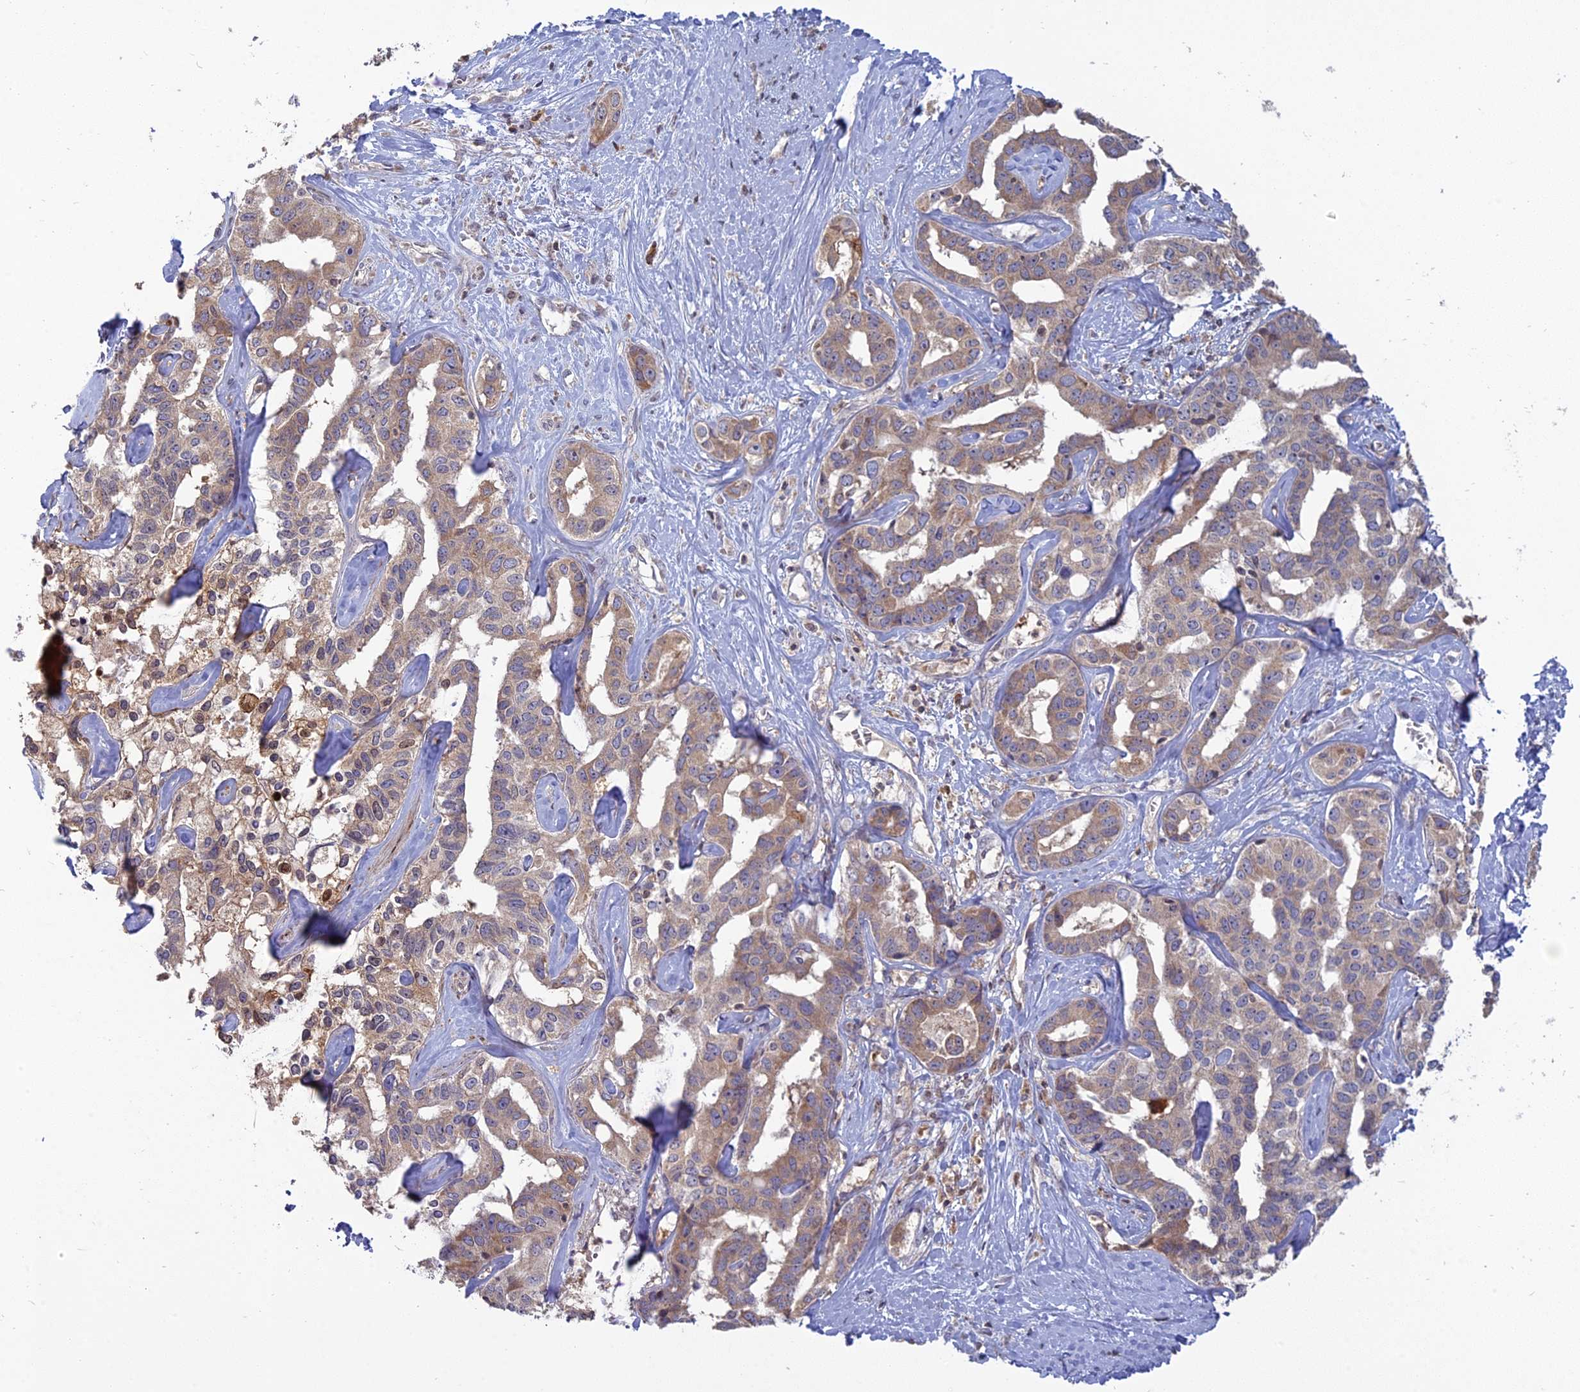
{"staining": {"intensity": "weak", "quantity": ">75%", "location": "cytoplasmic/membranous"}, "tissue": "liver cancer", "cell_type": "Tumor cells", "image_type": "cancer", "snomed": [{"axis": "morphology", "description": "Cholangiocarcinoma"}, {"axis": "topography", "description": "Liver"}], "caption": "Liver cholangiocarcinoma stained with a protein marker shows weak staining in tumor cells.", "gene": "TMEM208", "patient": {"sex": "male", "age": 59}}